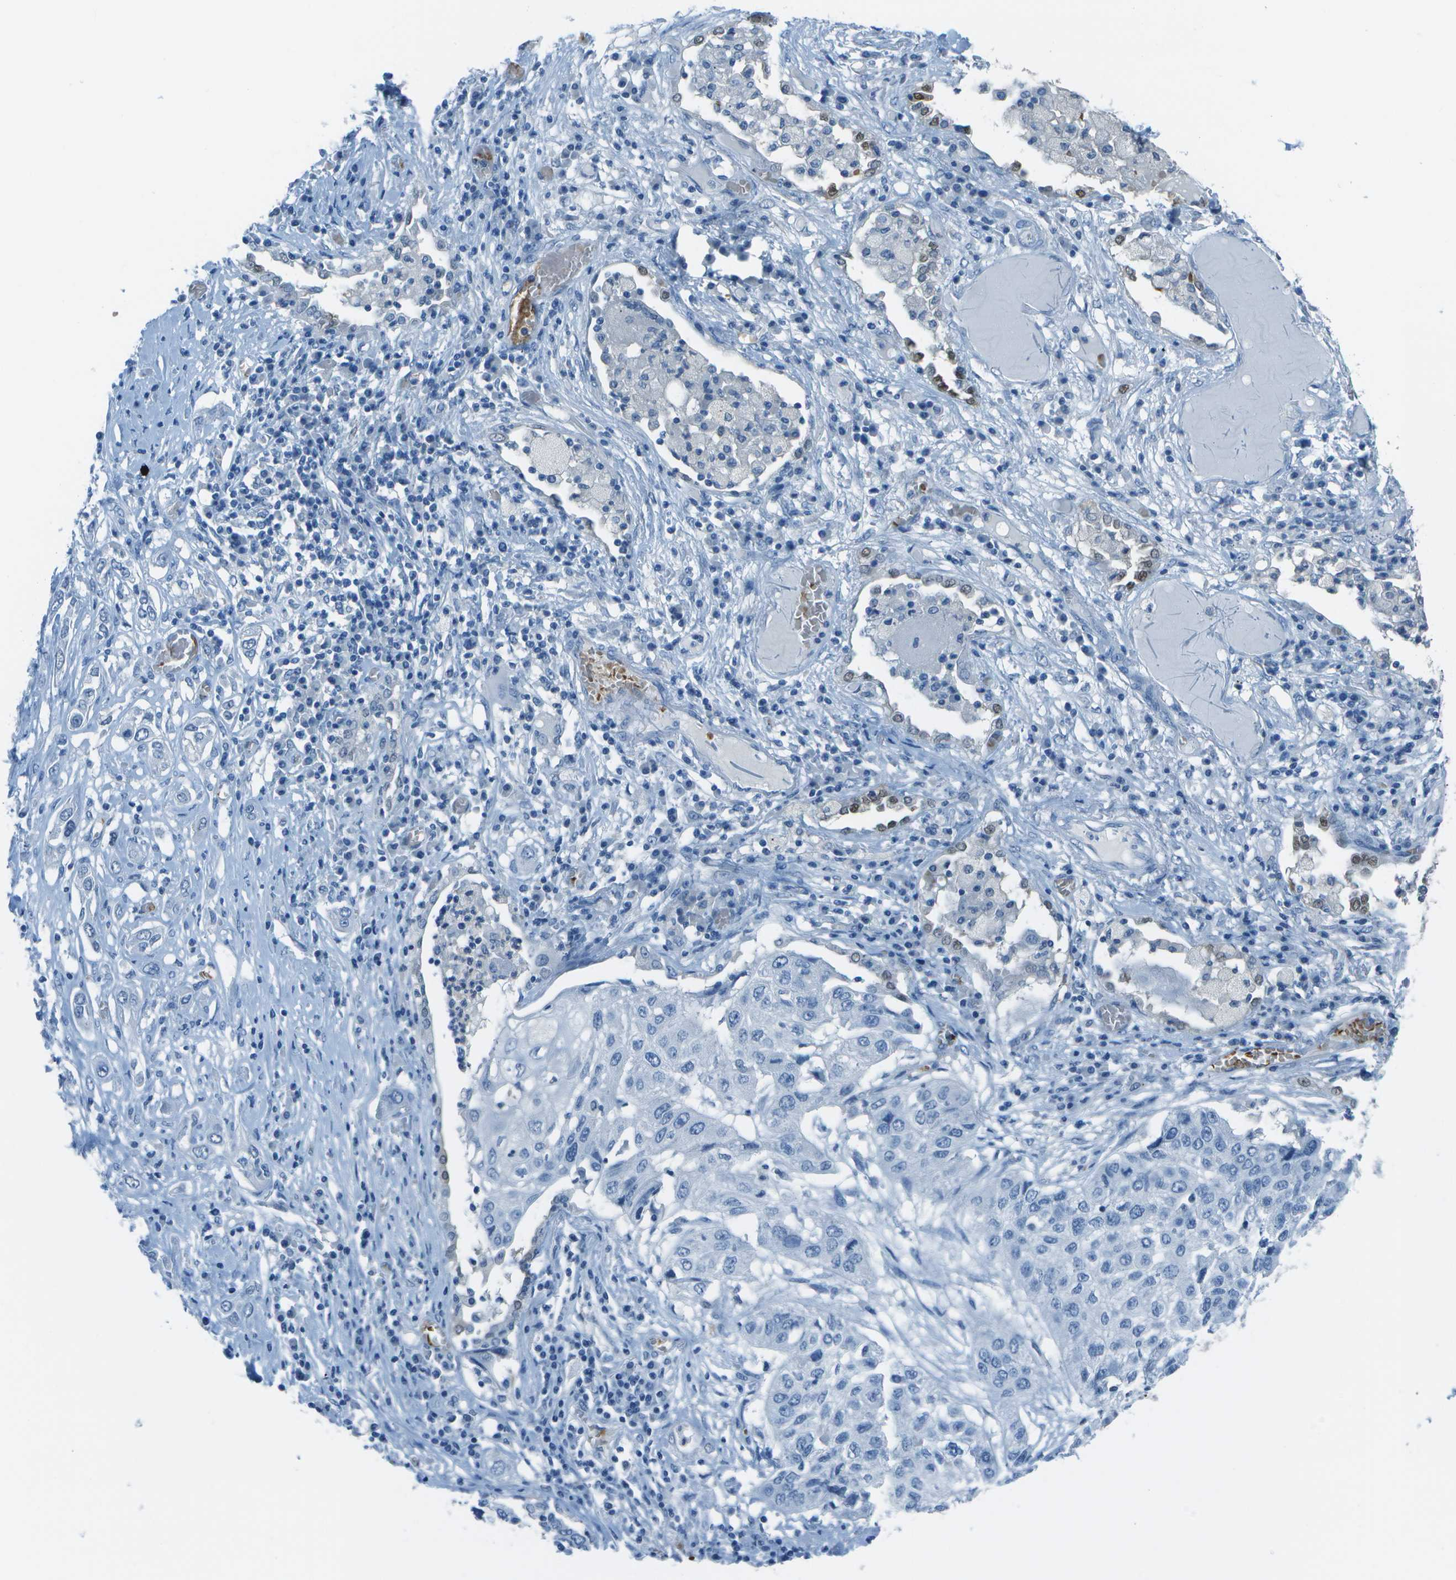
{"staining": {"intensity": "negative", "quantity": "none", "location": "none"}, "tissue": "lung cancer", "cell_type": "Tumor cells", "image_type": "cancer", "snomed": [{"axis": "morphology", "description": "Squamous cell carcinoma, NOS"}, {"axis": "topography", "description": "Lung"}], "caption": "Human lung squamous cell carcinoma stained for a protein using immunohistochemistry displays no staining in tumor cells.", "gene": "ASL", "patient": {"sex": "male", "age": 71}}